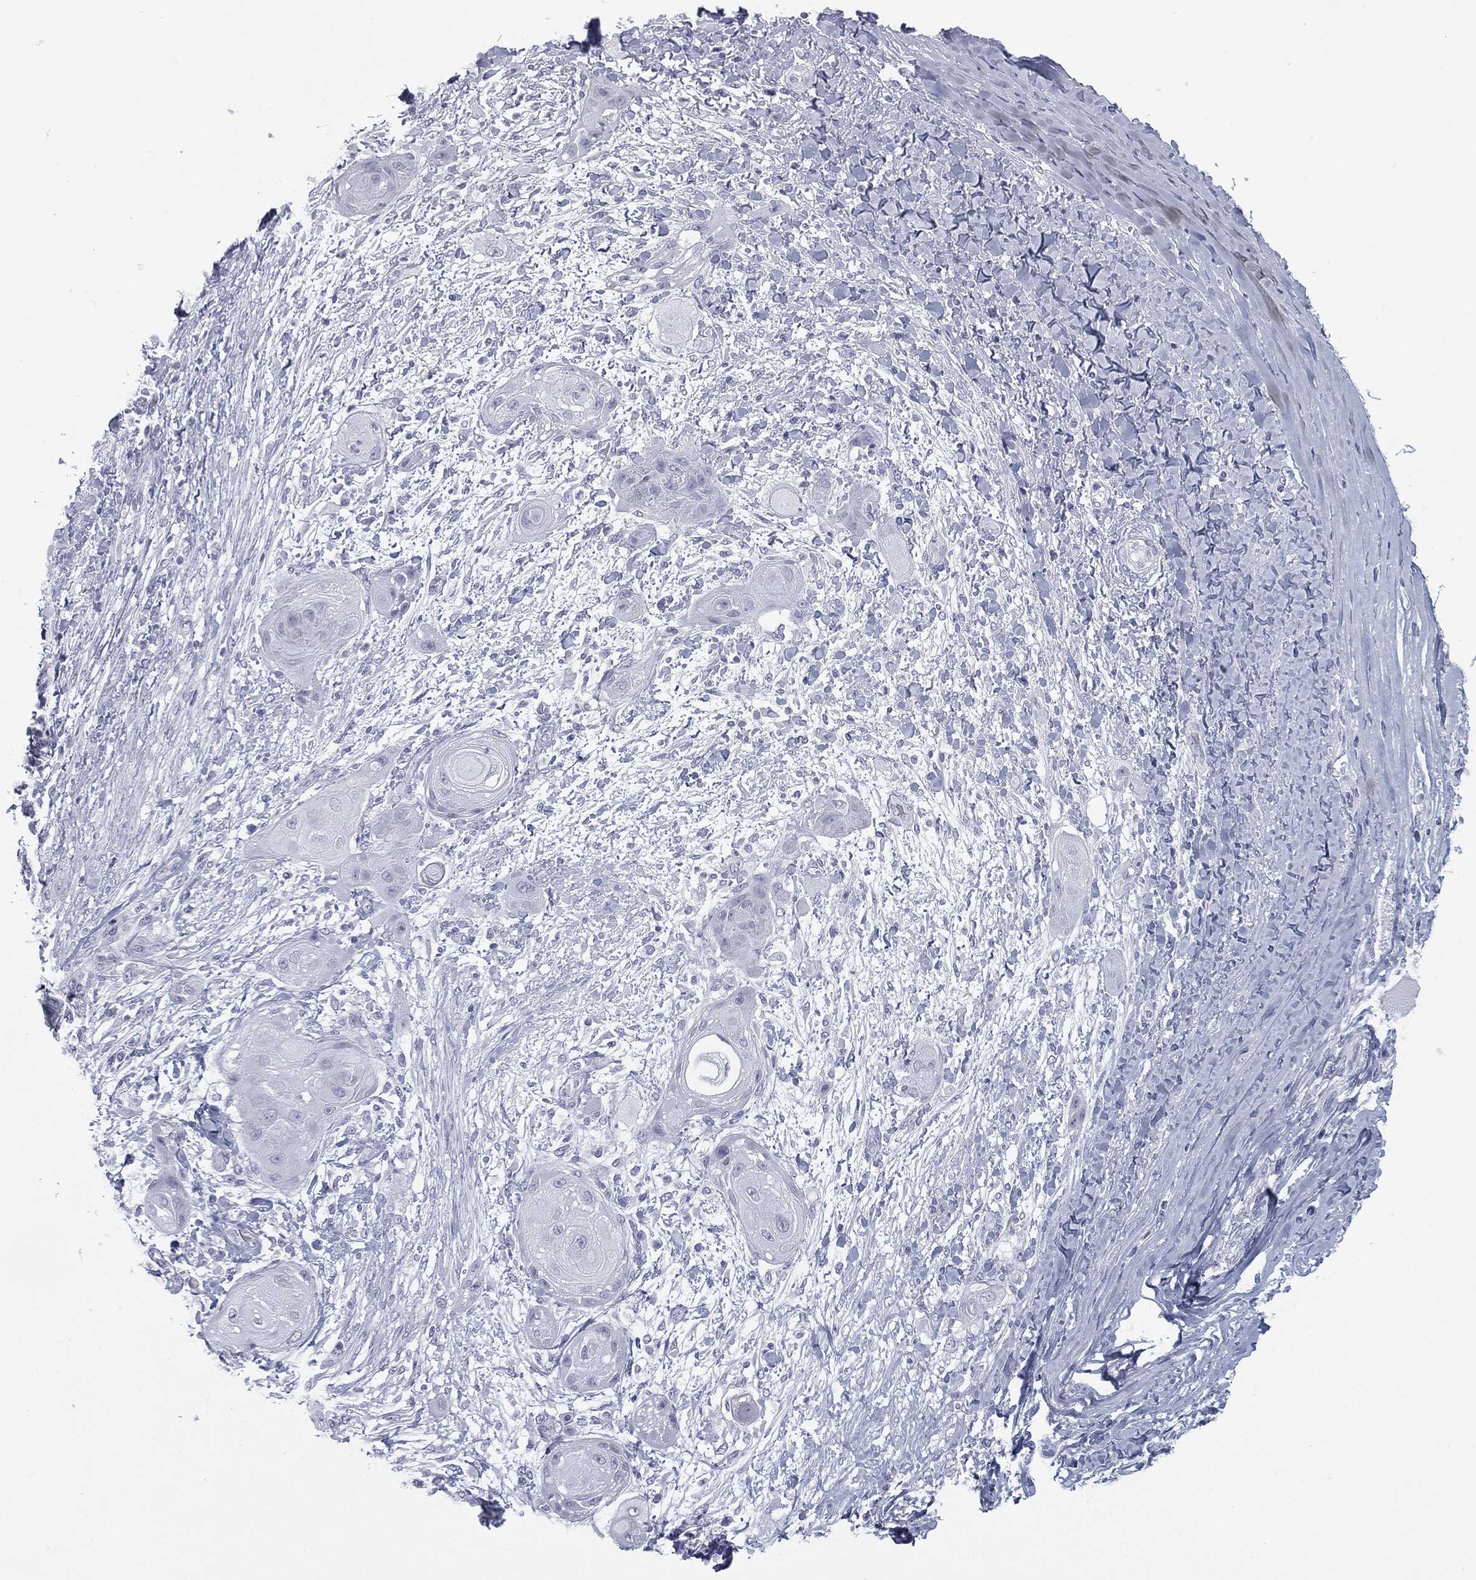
{"staining": {"intensity": "negative", "quantity": "none", "location": "none"}, "tissue": "skin cancer", "cell_type": "Tumor cells", "image_type": "cancer", "snomed": [{"axis": "morphology", "description": "Squamous cell carcinoma, NOS"}, {"axis": "topography", "description": "Skin"}], "caption": "IHC of skin squamous cell carcinoma demonstrates no positivity in tumor cells.", "gene": "TPO", "patient": {"sex": "male", "age": 62}}